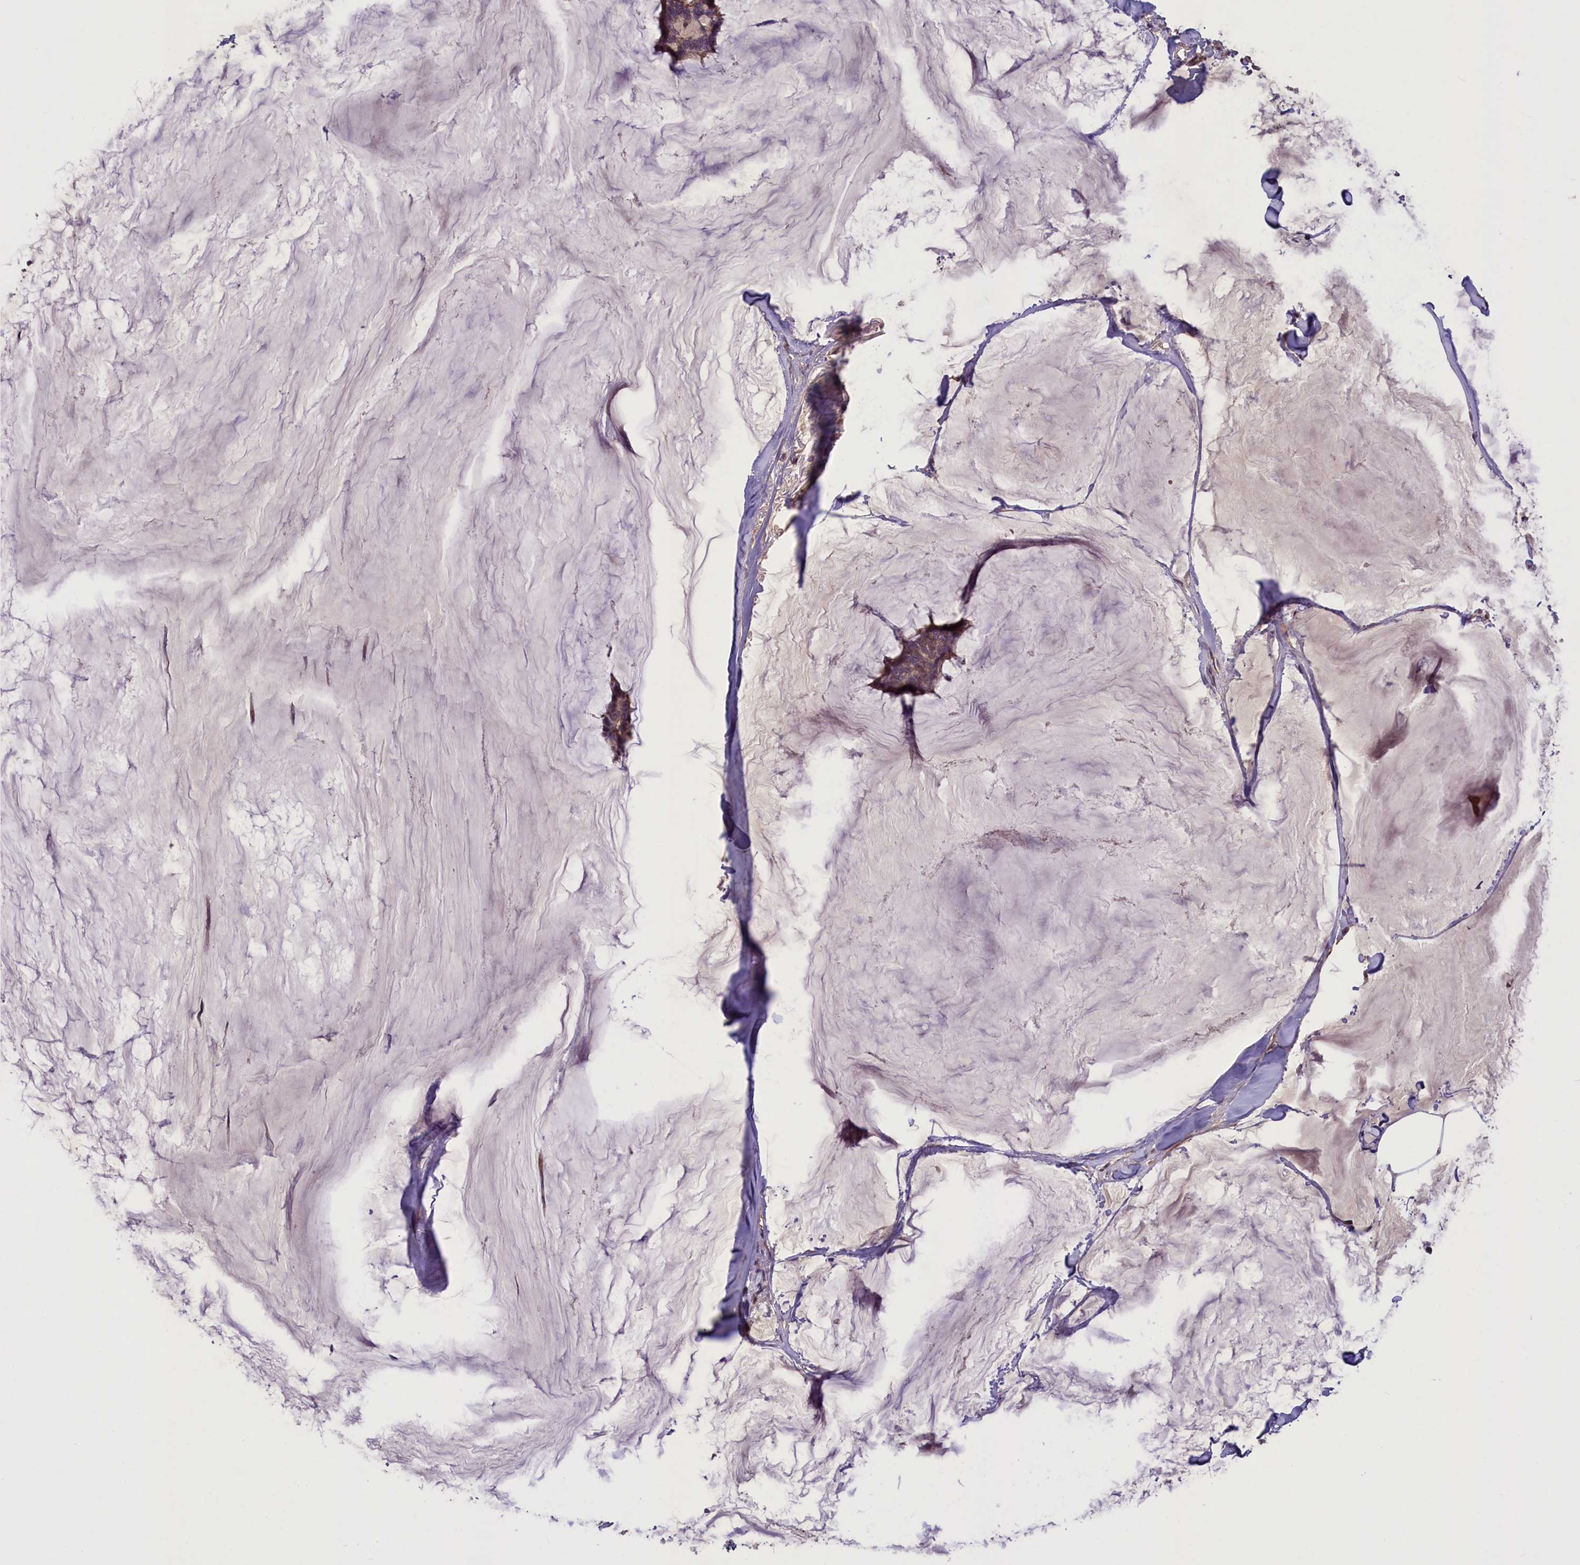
{"staining": {"intensity": "weak", "quantity": ">75%", "location": "cytoplasmic/membranous"}, "tissue": "breast cancer", "cell_type": "Tumor cells", "image_type": "cancer", "snomed": [{"axis": "morphology", "description": "Duct carcinoma"}, {"axis": "topography", "description": "Breast"}], "caption": "Brown immunohistochemical staining in human invasive ductal carcinoma (breast) shows weak cytoplasmic/membranous positivity in approximately >75% of tumor cells.", "gene": "CCDC125", "patient": {"sex": "female", "age": 93}}